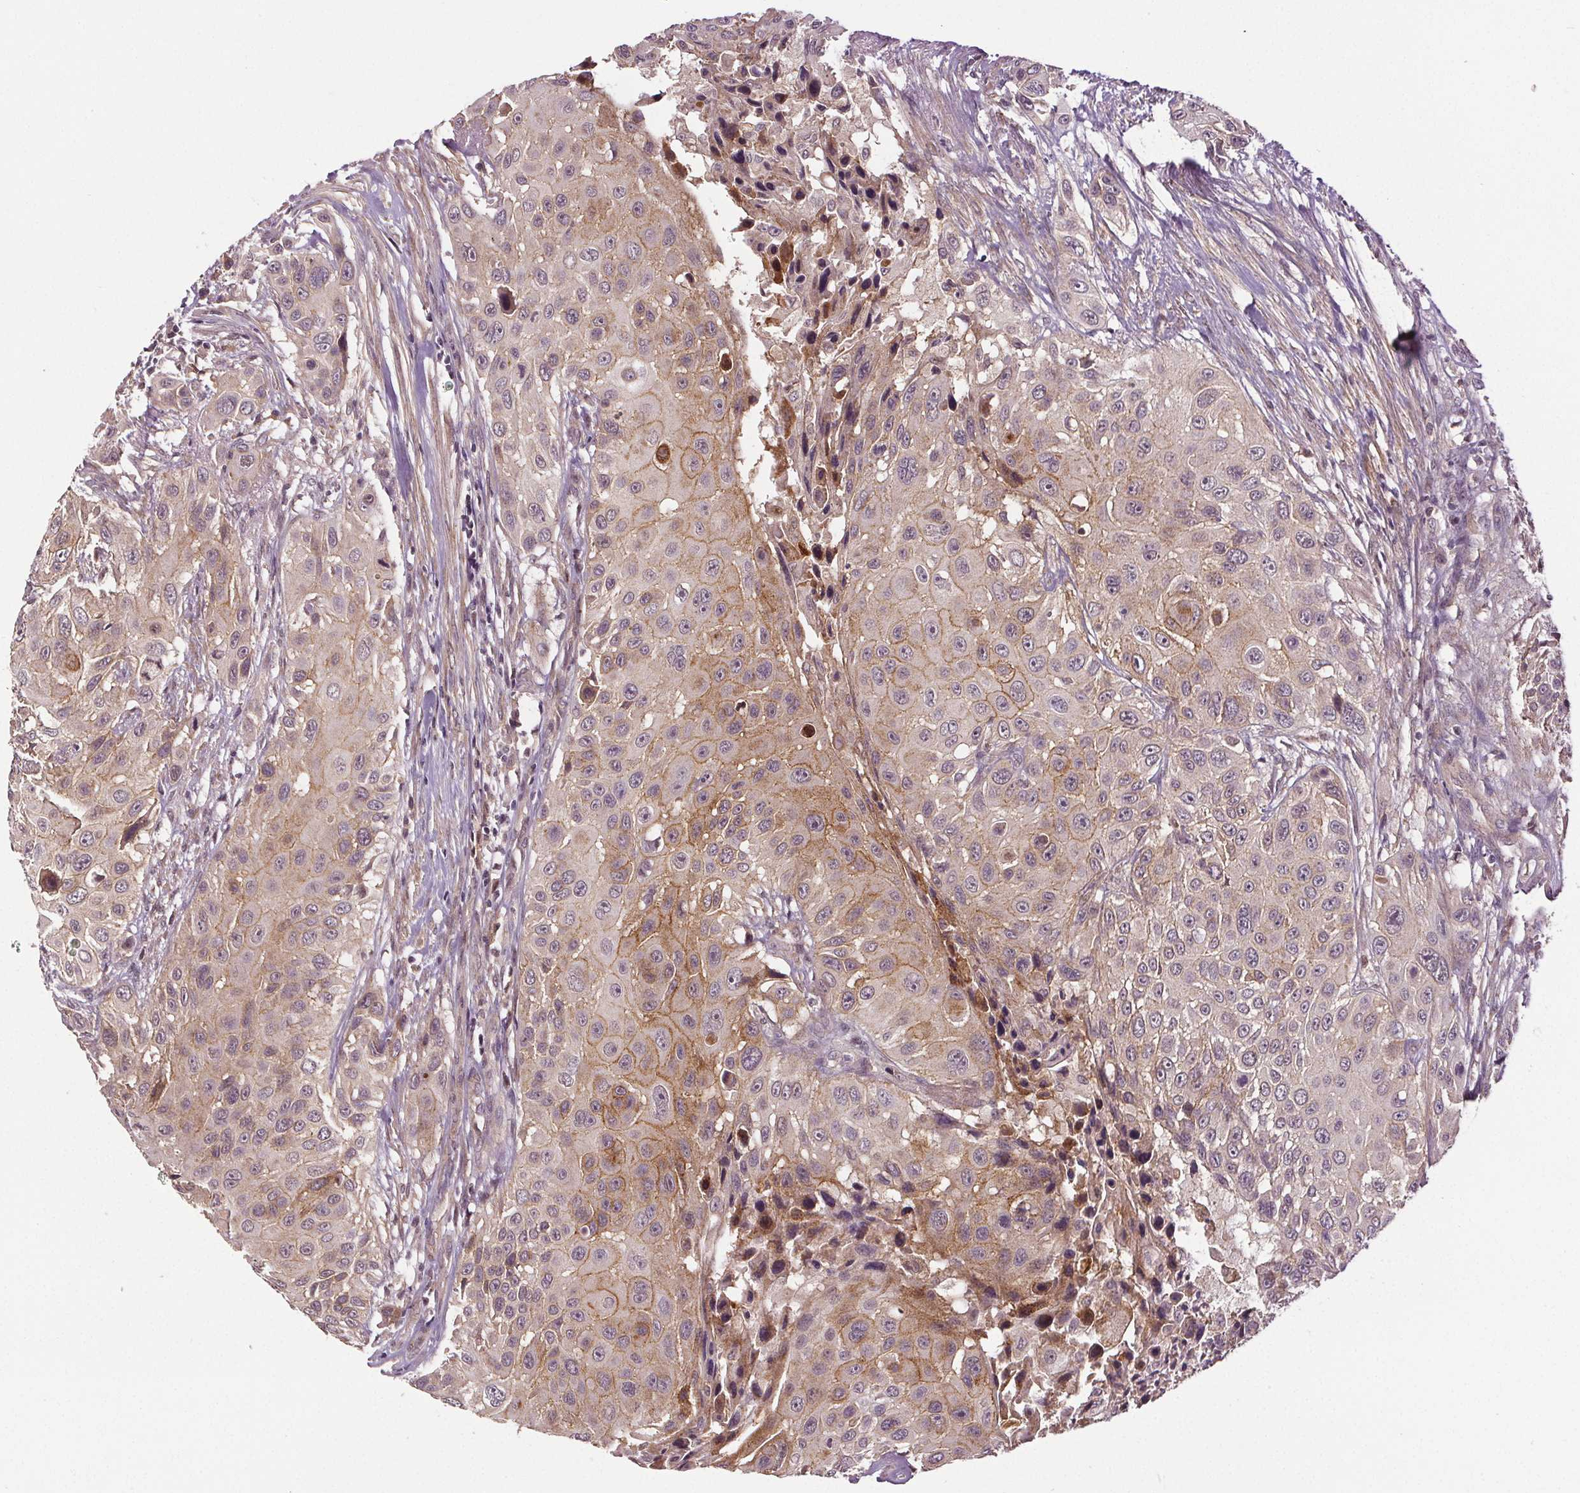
{"staining": {"intensity": "moderate", "quantity": "25%-75%", "location": "cytoplasmic/membranous"}, "tissue": "urothelial cancer", "cell_type": "Tumor cells", "image_type": "cancer", "snomed": [{"axis": "morphology", "description": "Urothelial carcinoma, NOS"}, {"axis": "topography", "description": "Urinary bladder"}], "caption": "Tumor cells display moderate cytoplasmic/membranous positivity in about 25%-75% of cells in urothelial cancer.", "gene": "EPHB3", "patient": {"sex": "male", "age": 55}}